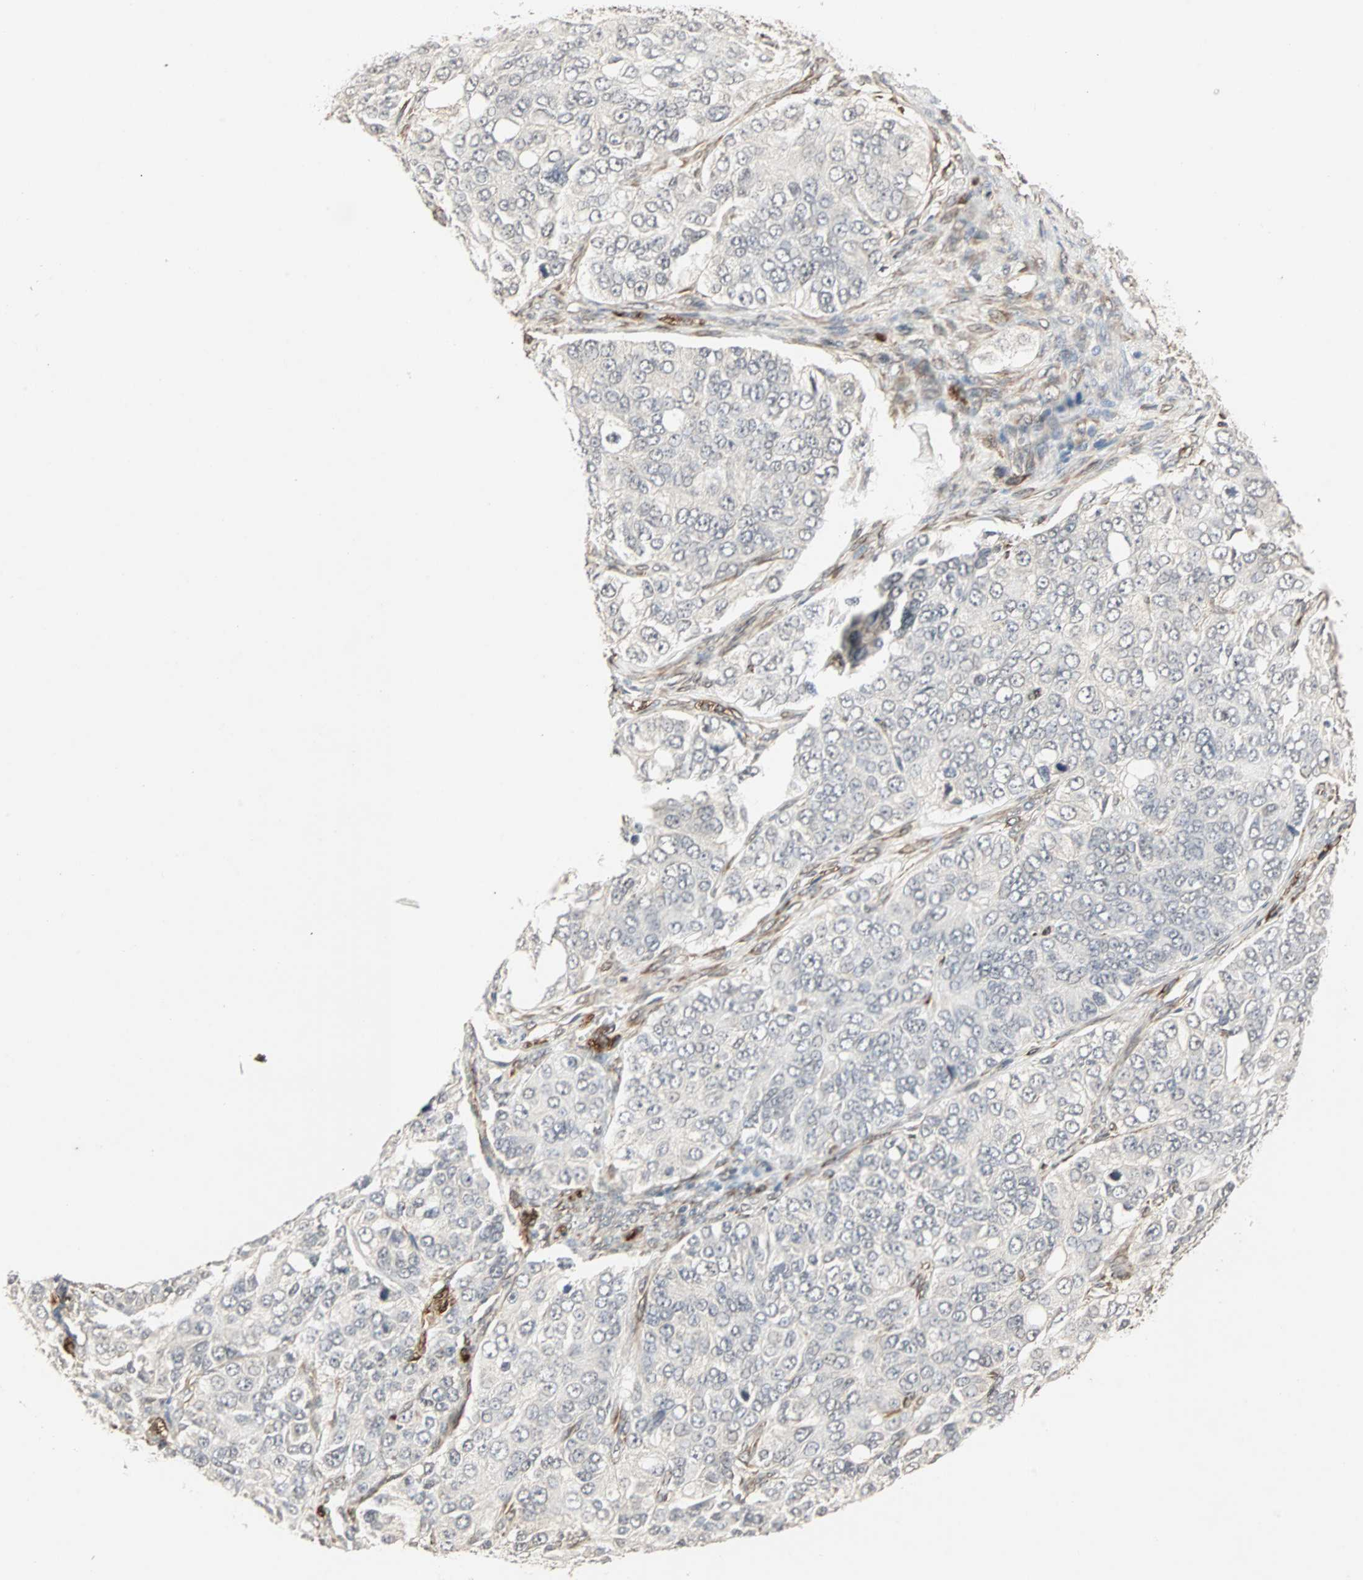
{"staining": {"intensity": "negative", "quantity": "none", "location": "none"}, "tissue": "ovarian cancer", "cell_type": "Tumor cells", "image_type": "cancer", "snomed": [{"axis": "morphology", "description": "Carcinoma, endometroid"}, {"axis": "topography", "description": "Ovary"}], "caption": "Ovarian endometroid carcinoma was stained to show a protein in brown. There is no significant positivity in tumor cells. Brightfield microscopy of immunohistochemistry stained with DAB (3,3'-diaminobenzidine) (brown) and hematoxylin (blue), captured at high magnification.", "gene": "TRPV4", "patient": {"sex": "female", "age": 51}}